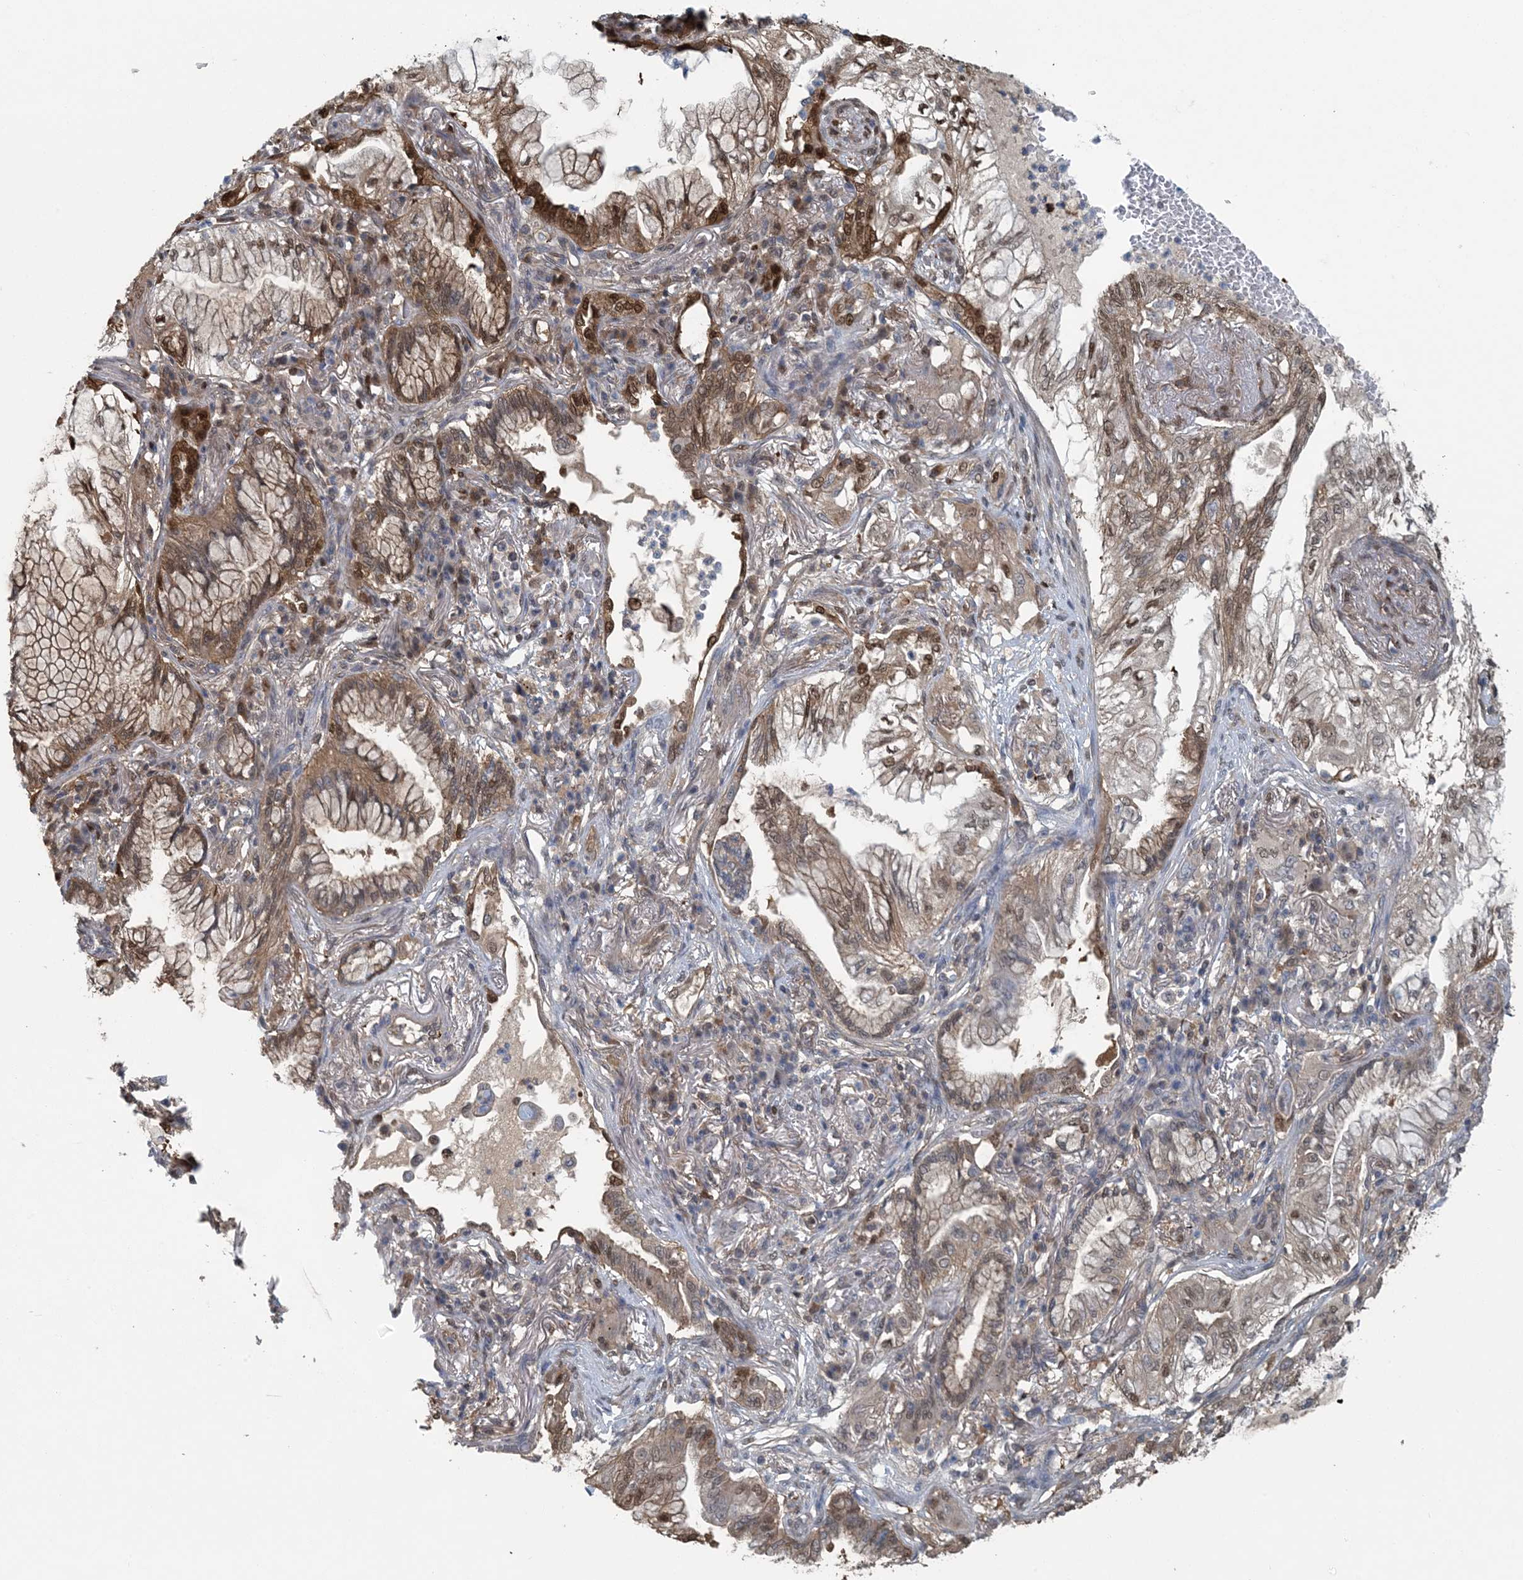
{"staining": {"intensity": "moderate", "quantity": ">75%", "location": "cytoplasmic/membranous,nuclear"}, "tissue": "lung cancer", "cell_type": "Tumor cells", "image_type": "cancer", "snomed": [{"axis": "morphology", "description": "Adenocarcinoma, NOS"}, {"axis": "topography", "description": "Lung"}], "caption": "Tumor cells show moderate cytoplasmic/membranous and nuclear expression in about >75% of cells in lung cancer (adenocarcinoma).", "gene": "HIKESHI", "patient": {"sex": "female", "age": 70}}